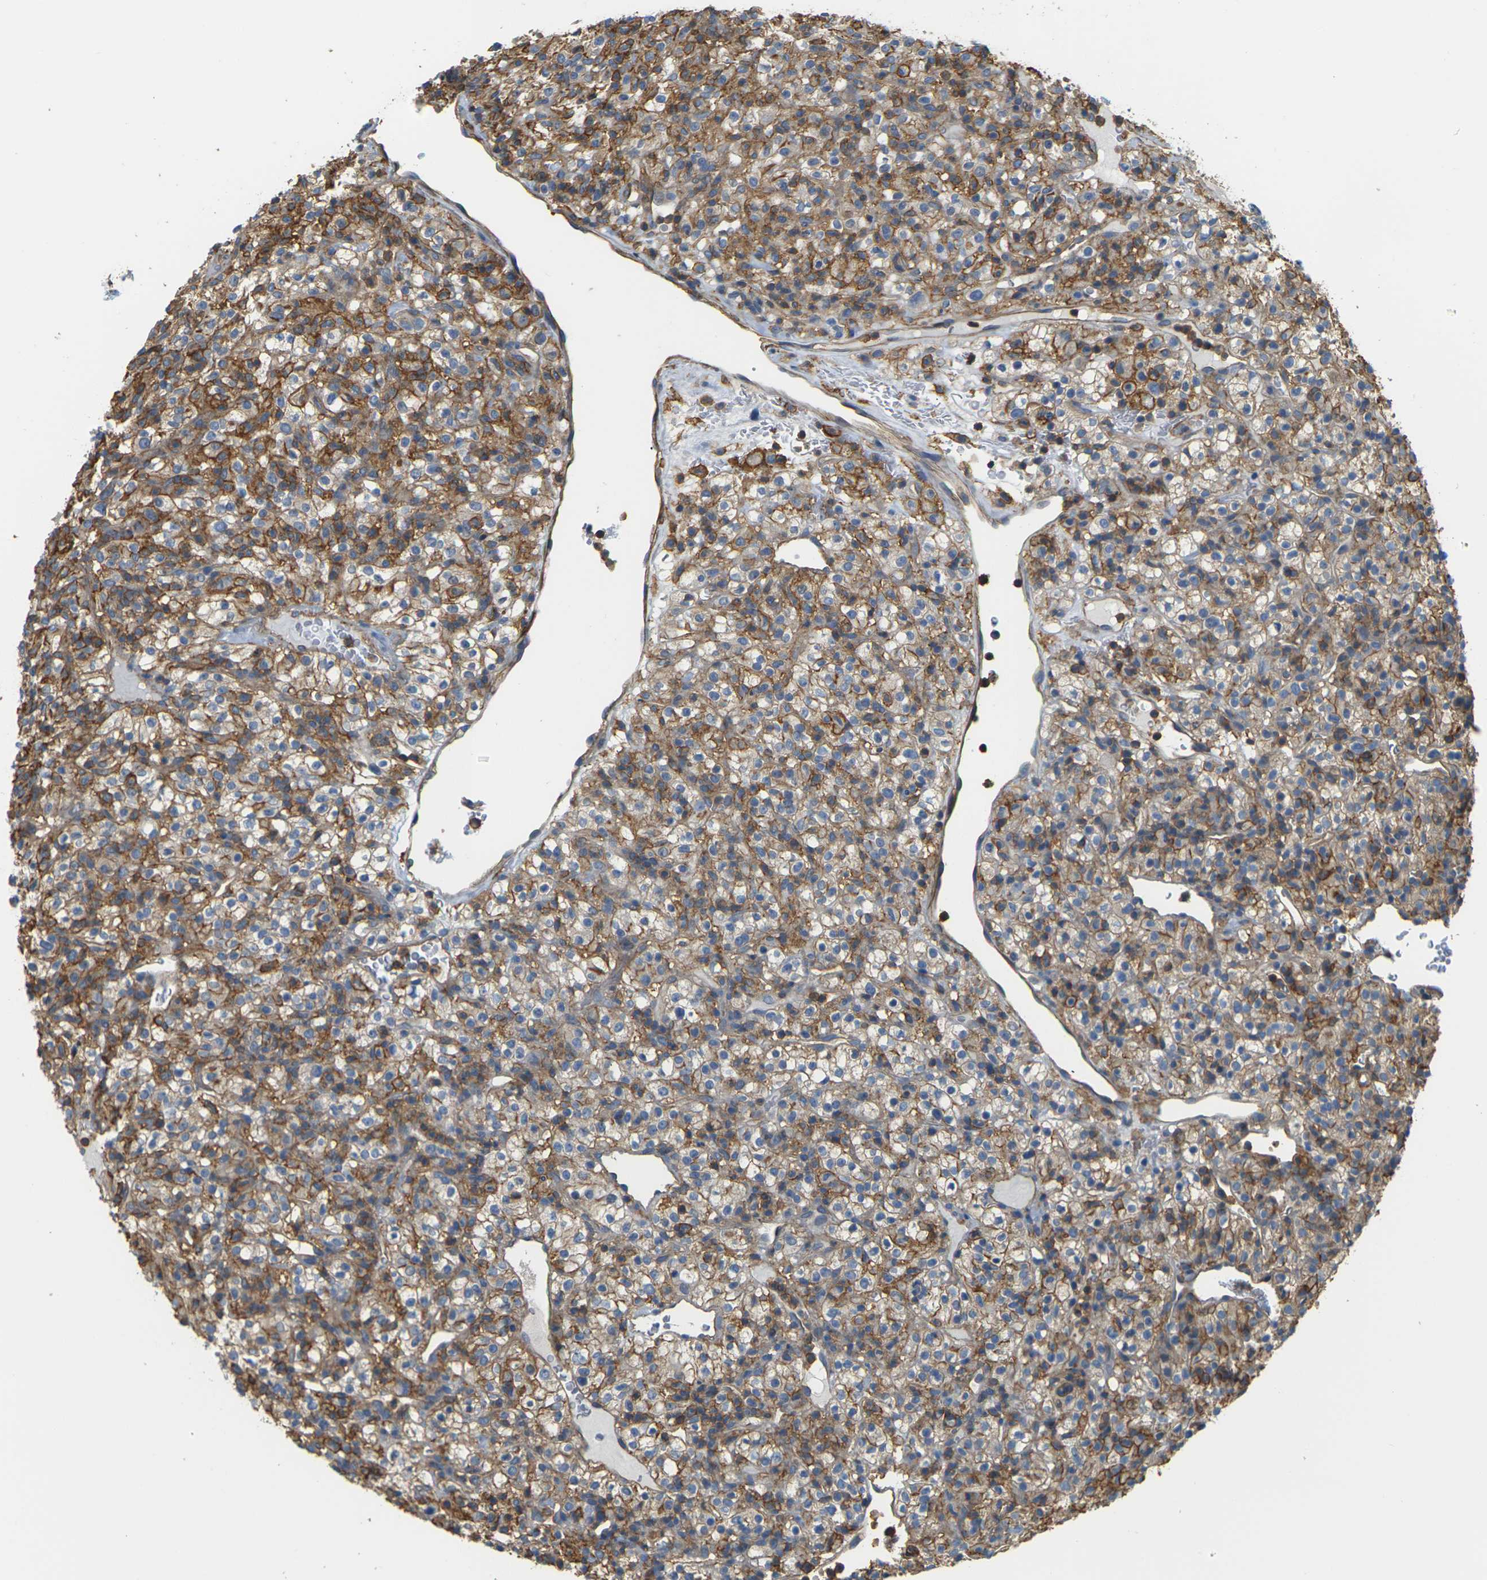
{"staining": {"intensity": "moderate", "quantity": "25%-75%", "location": "cytoplasmic/membranous"}, "tissue": "renal cancer", "cell_type": "Tumor cells", "image_type": "cancer", "snomed": [{"axis": "morphology", "description": "Normal tissue, NOS"}, {"axis": "morphology", "description": "Adenocarcinoma, NOS"}, {"axis": "topography", "description": "Kidney"}], "caption": "Approximately 25%-75% of tumor cells in human renal cancer (adenocarcinoma) show moderate cytoplasmic/membranous protein expression as visualized by brown immunohistochemical staining.", "gene": "IQGAP1", "patient": {"sex": "female", "age": 72}}